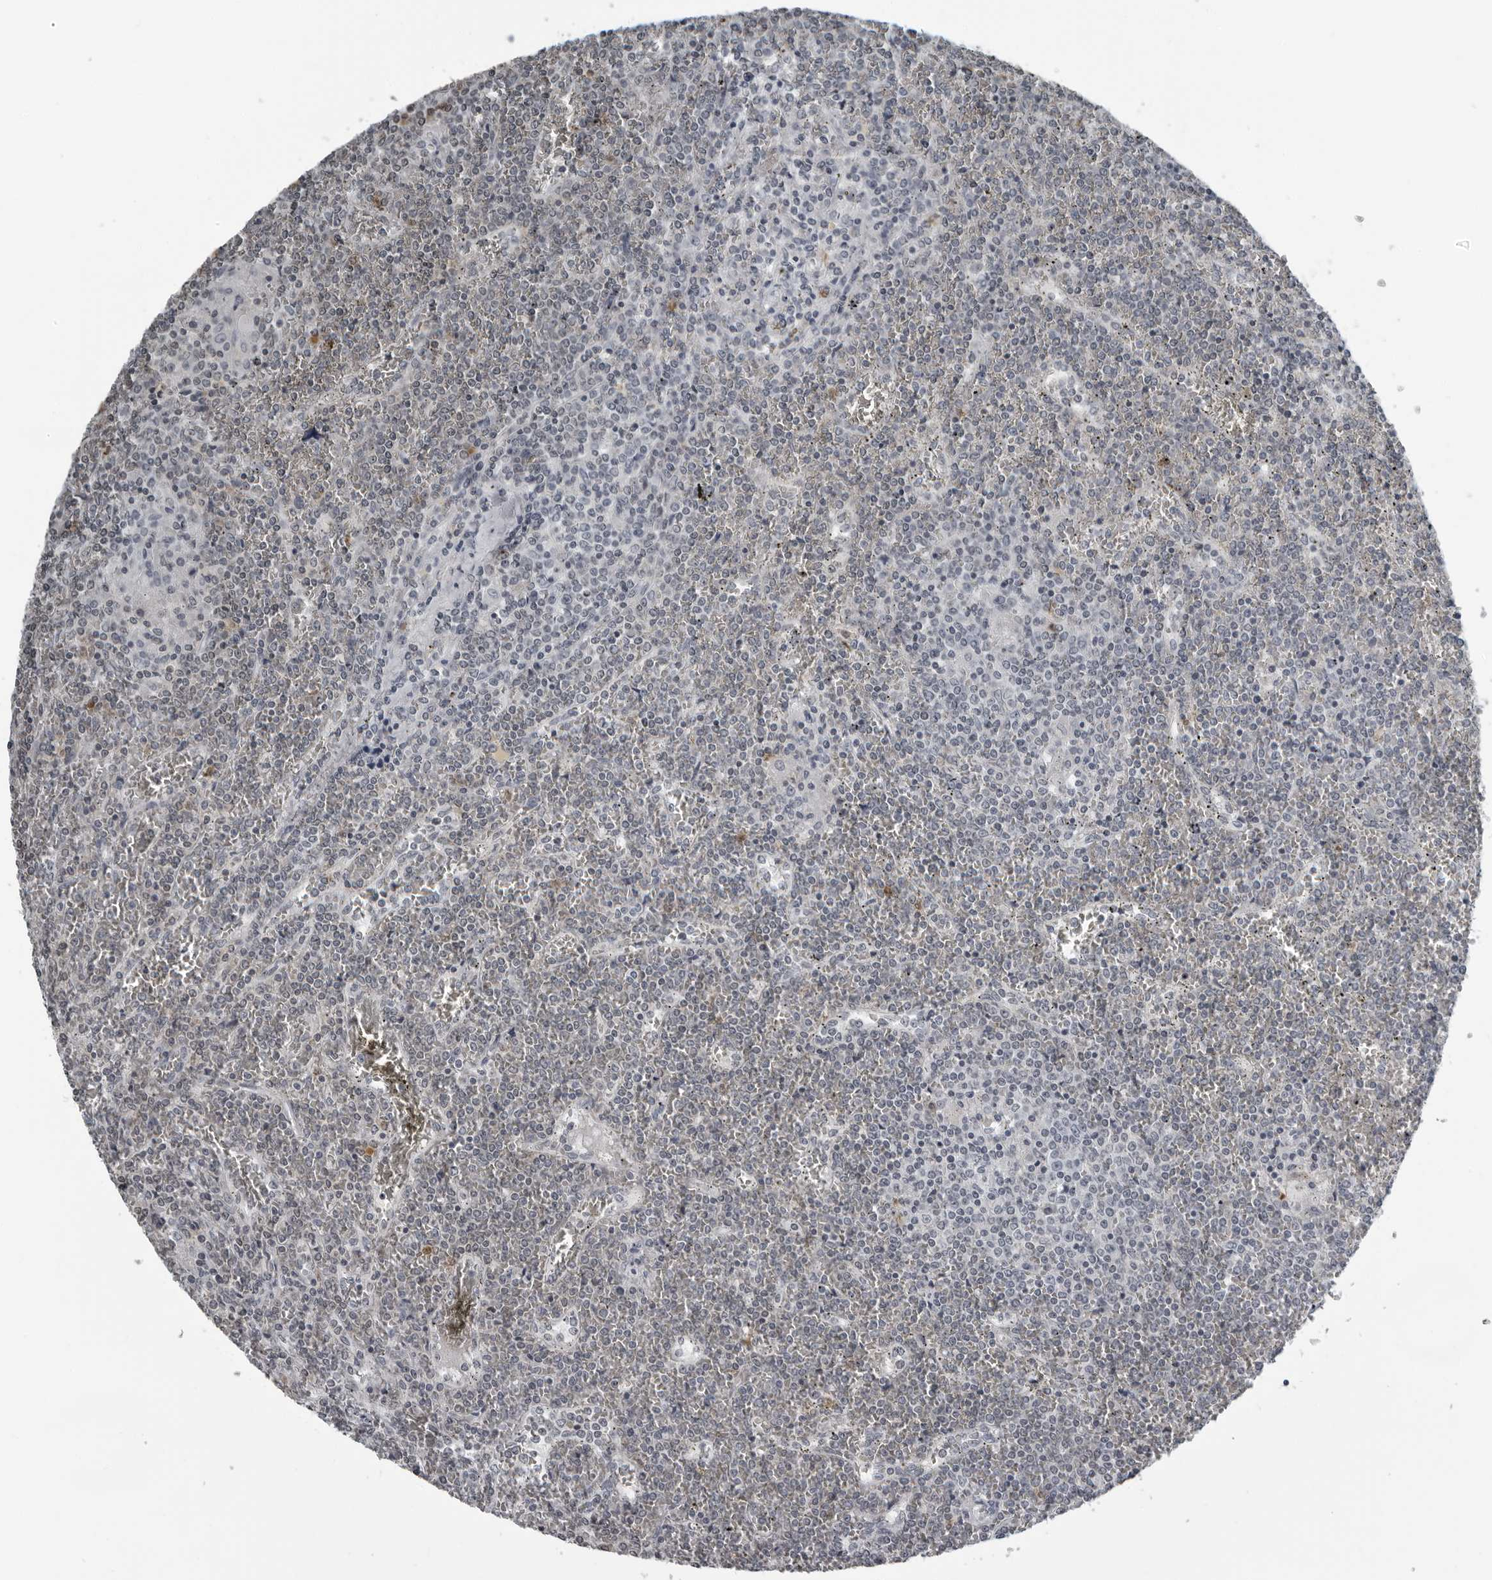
{"staining": {"intensity": "negative", "quantity": "none", "location": "none"}, "tissue": "lymphoma", "cell_type": "Tumor cells", "image_type": "cancer", "snomed": [{"axis": "morphology", "description": "Malignant lymphoma, non-Hodgkin's type, Low grade"}, {"axis": "topography", "description": "Spleen"}], "caption": "Immunohistochemistry photomicrograph of neoplastic tissue: lymphoma stained with DAB shows no significant protein staining in tumor cells.", "gene": "RTCA", "patient": {"sex": "female", "age": 19}}